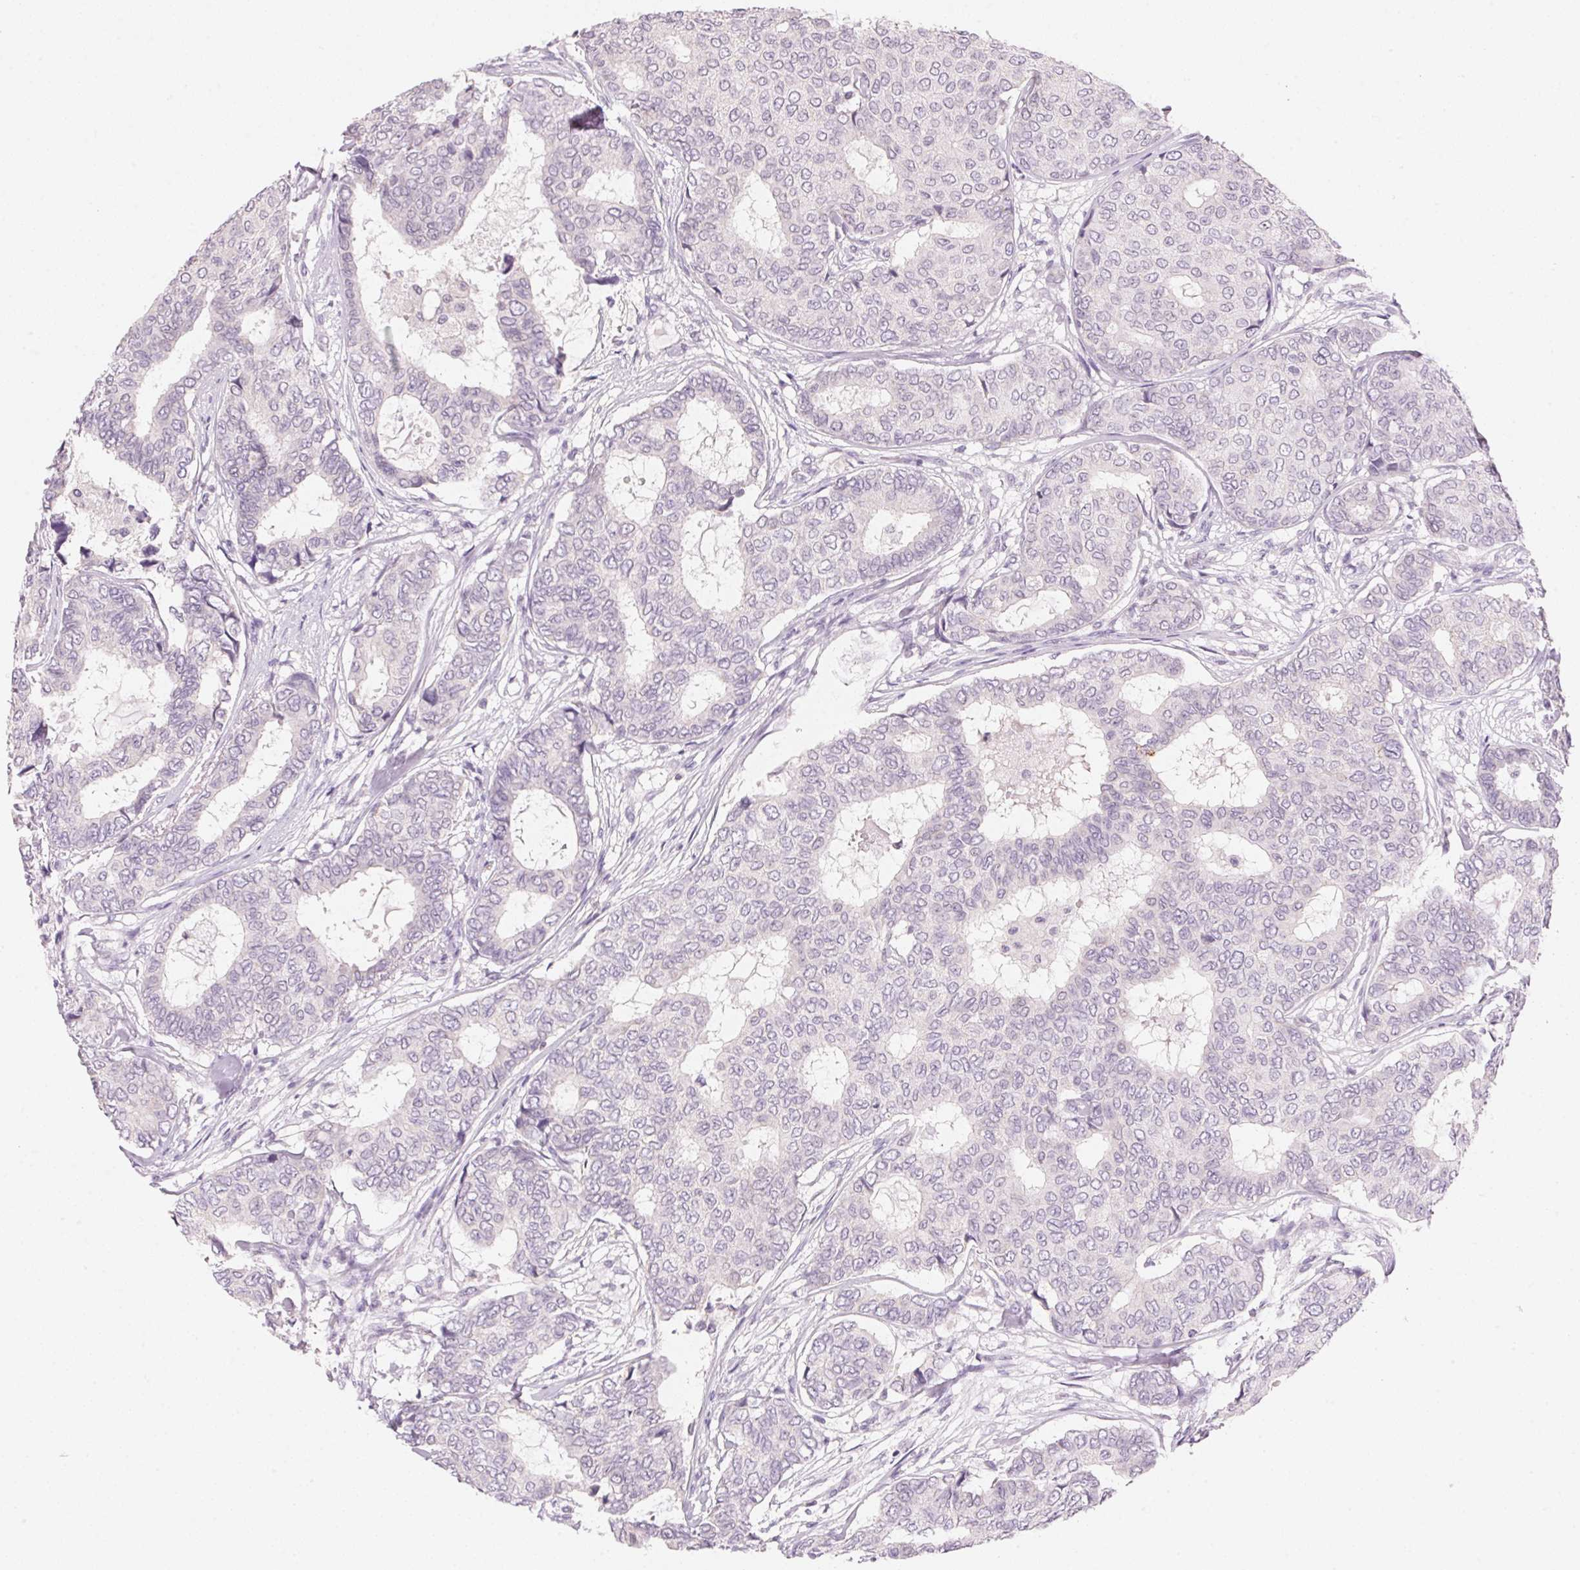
{"staining": {"intensity": "negative", "quantity": "none", "location": "none"}, "tissue": "breast cancer", "cell_type": "Tumor cells", "image_type": "cancer", "snomed": [{"axis": "morphology", "description": "Duct carcinoma"}, {"axis": "topography", "description": "Breast"}], "caption": "Immunohistochemistry (IHC) histopathology image of neoplastic tissue: human breast cancer stained with DAB (3,3'-diaminobenzidine) shows no significant protein staining in tumor cells. (DAB immunohistochemistry (IHC), high magnification).", "gene": "CYP11B1", "patient": {"sex": "female", "age": 75}}